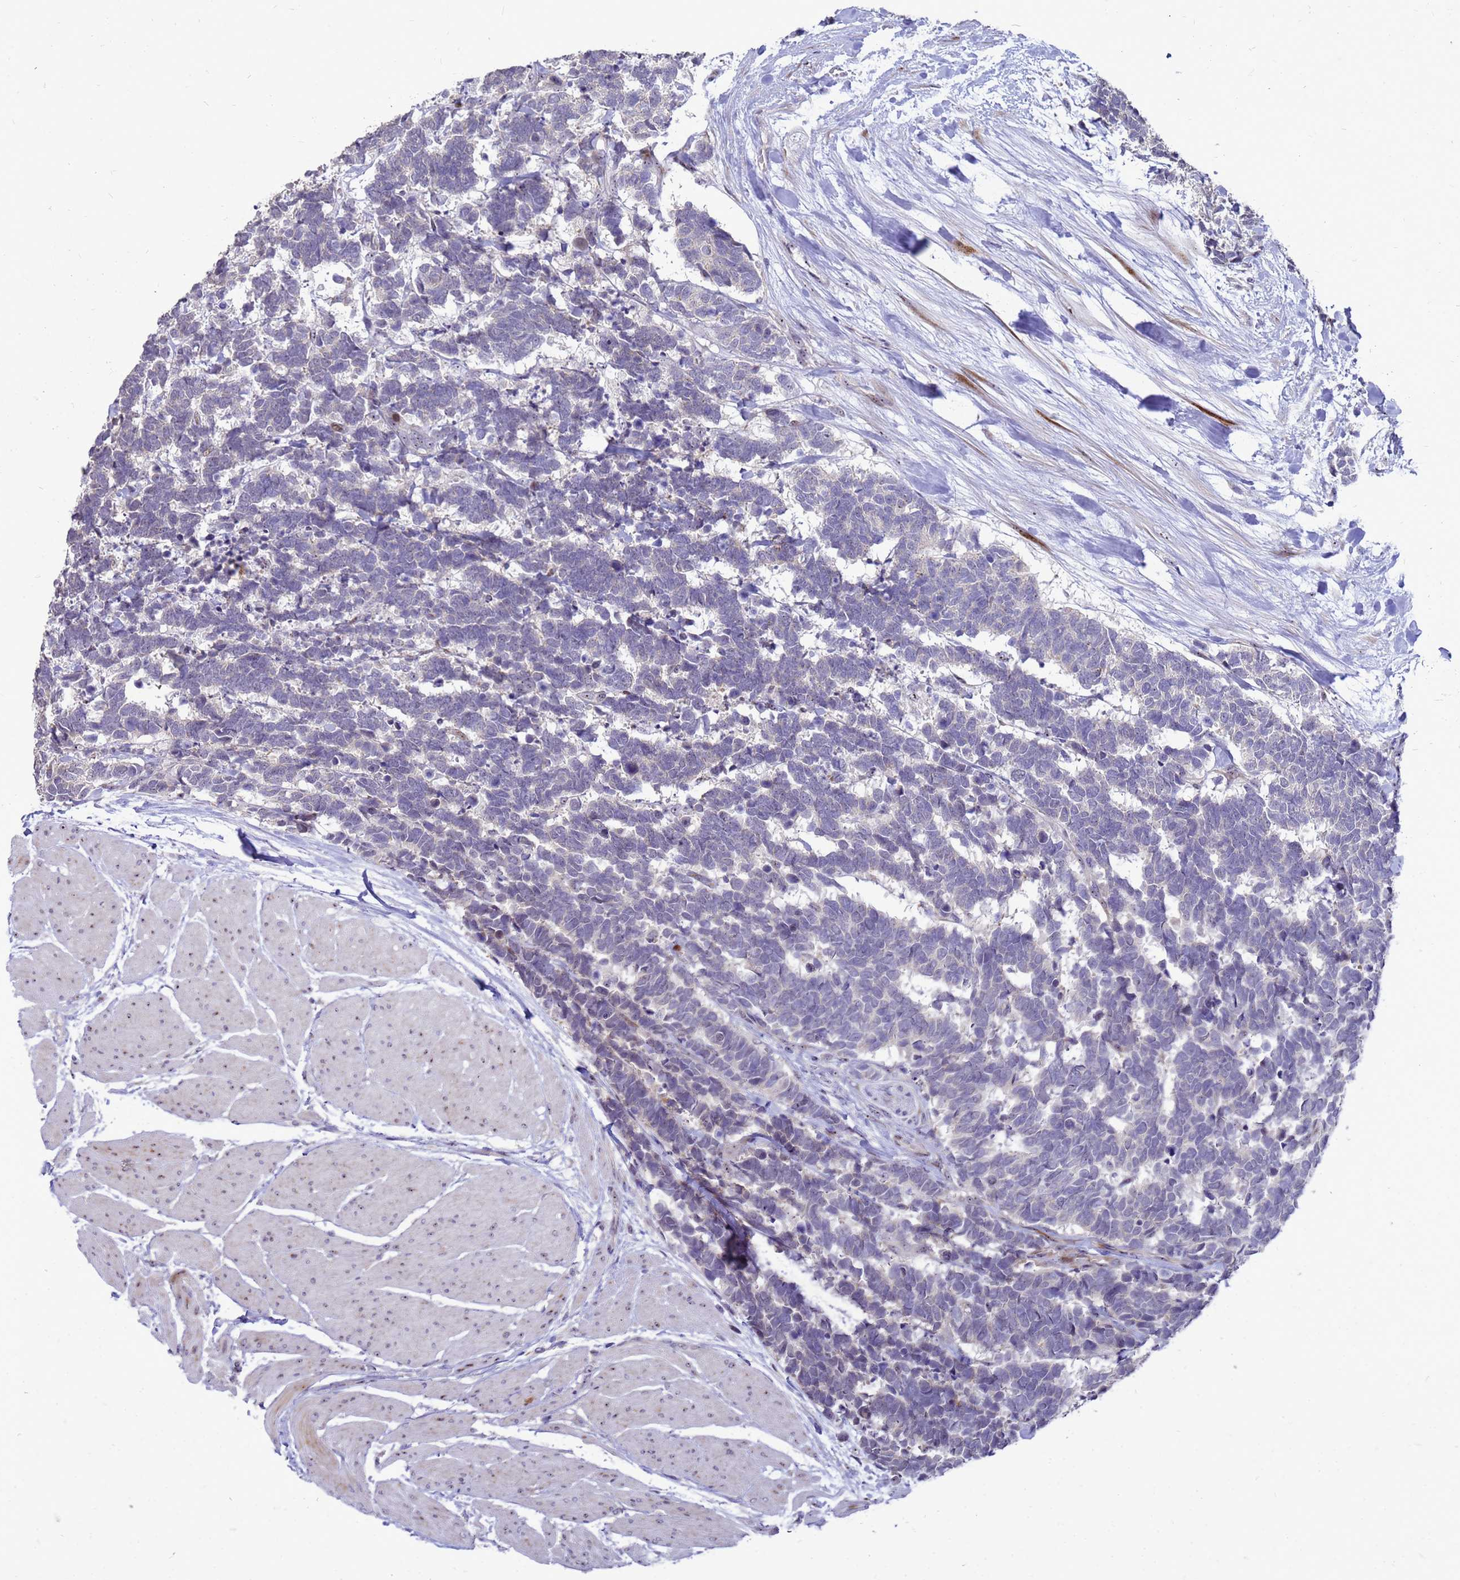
{"staining": {"intensity": "negative", "quantity": "none", "location": "none"}, "tissue": "carcinoid", "cell_type": "Tumor cells", "image_type": "cancer", "snomed": [{"axis": "morphology", "description": "Carcinoma, NOS"}, {"axis": "morphology", "description": "Carcinoid, malignant, NOS"}, {"axis": "topography", "description": "Urinary bladder"}], "caption": "DAB (3,3'-diaminobenzidine) immunohistochemical staining of human carcinoma exhibits no significant expression in tumor cells.", "gene": "RSPO1", "patient": {"sex": "male", "age": 57}}